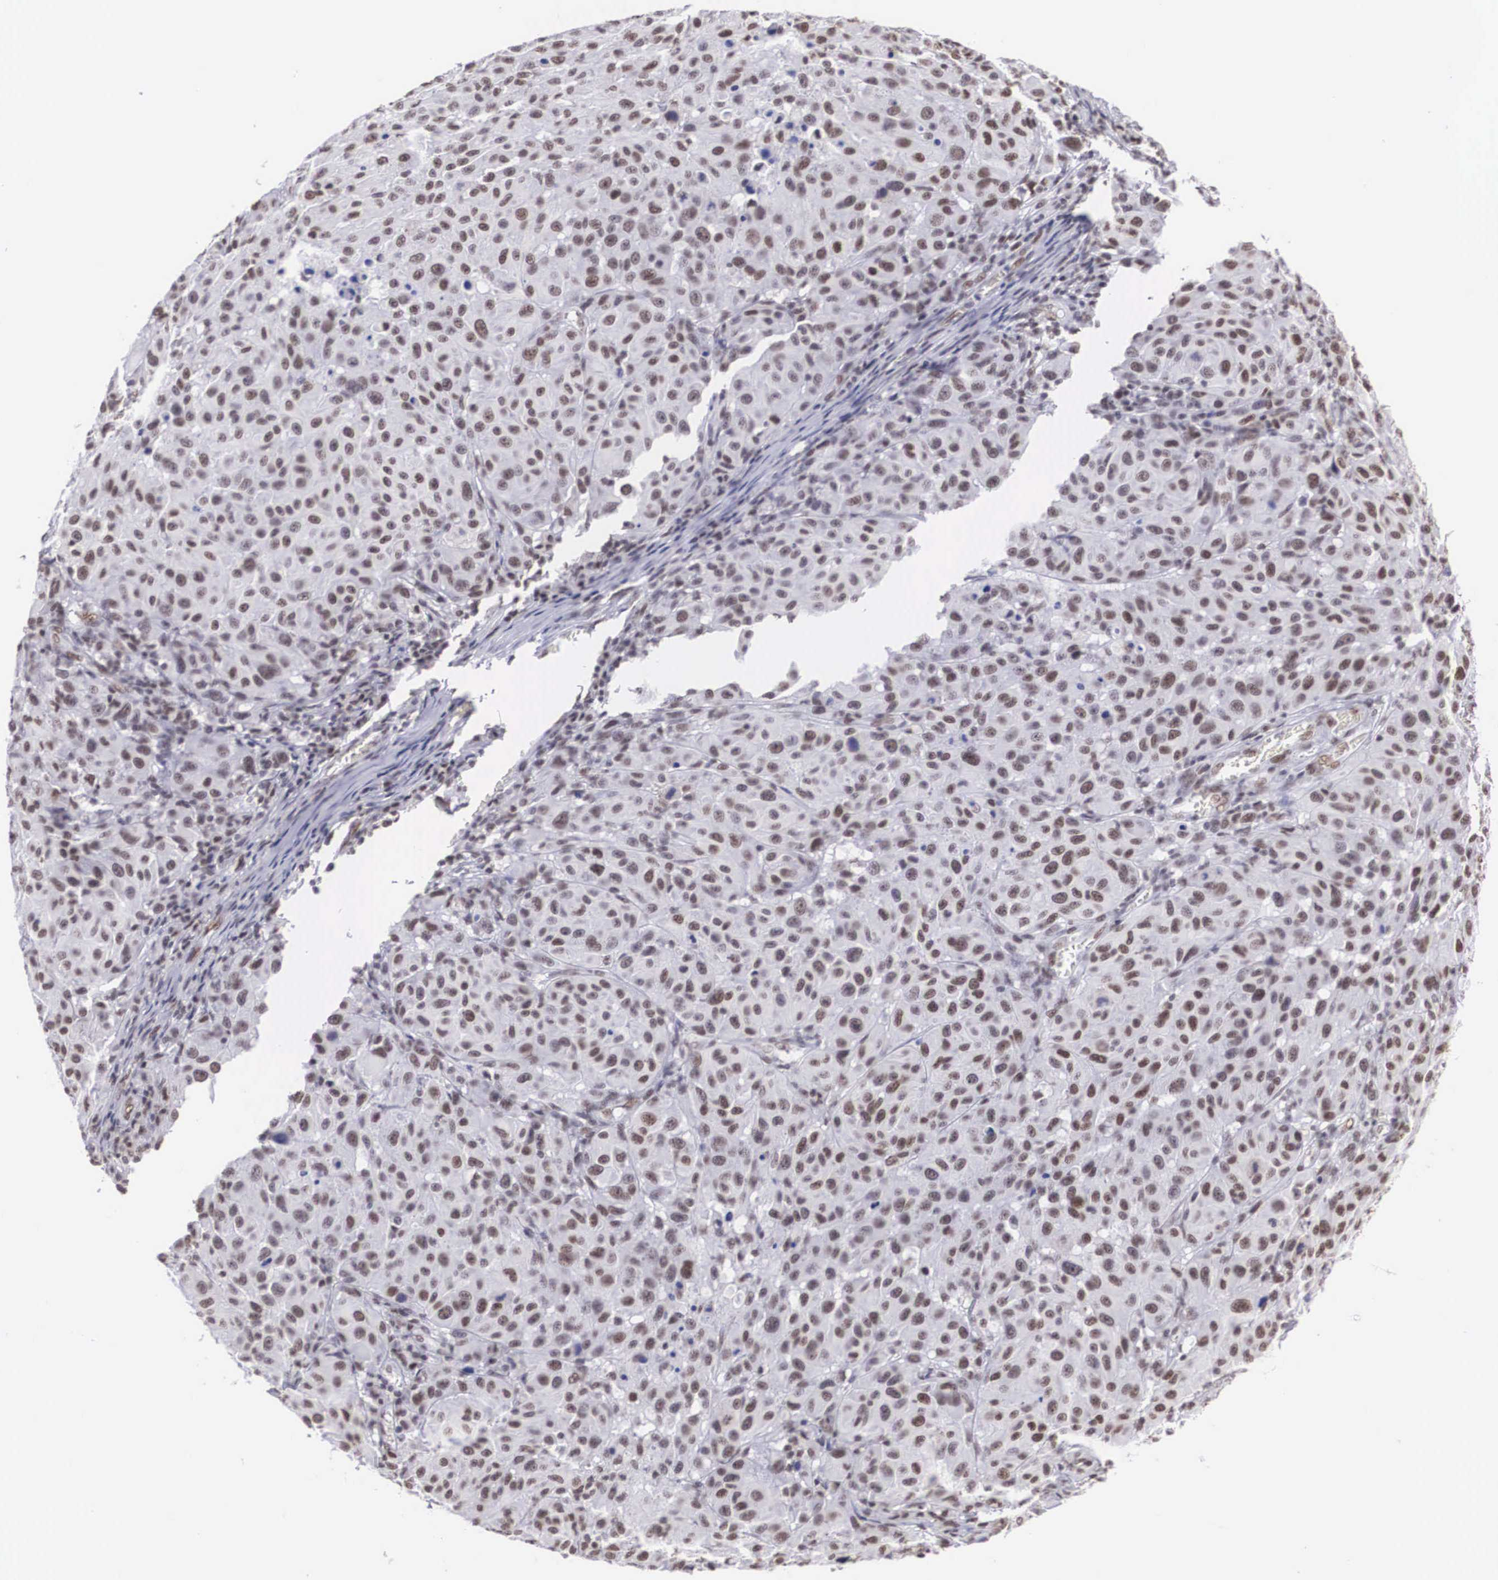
{"staining": {"intensity": "weak", "quantity": "25%-75%", "location": "nuclear"}, "tissue": "melanoma", "cell_type": "Tumor cells", "image_type": "cancer", "snomed": [{"axis": "morphology", "description": "Malignant melanoma, NOS"}, {"axis": "topography", "description": "Skin"}], "caption": "The immunohistochemical stain highlights weak nuclear staining in tumor cells of melanoma tissue.", "gene": "CSTF2", "patient": {"sex": "female", "age": 77}}